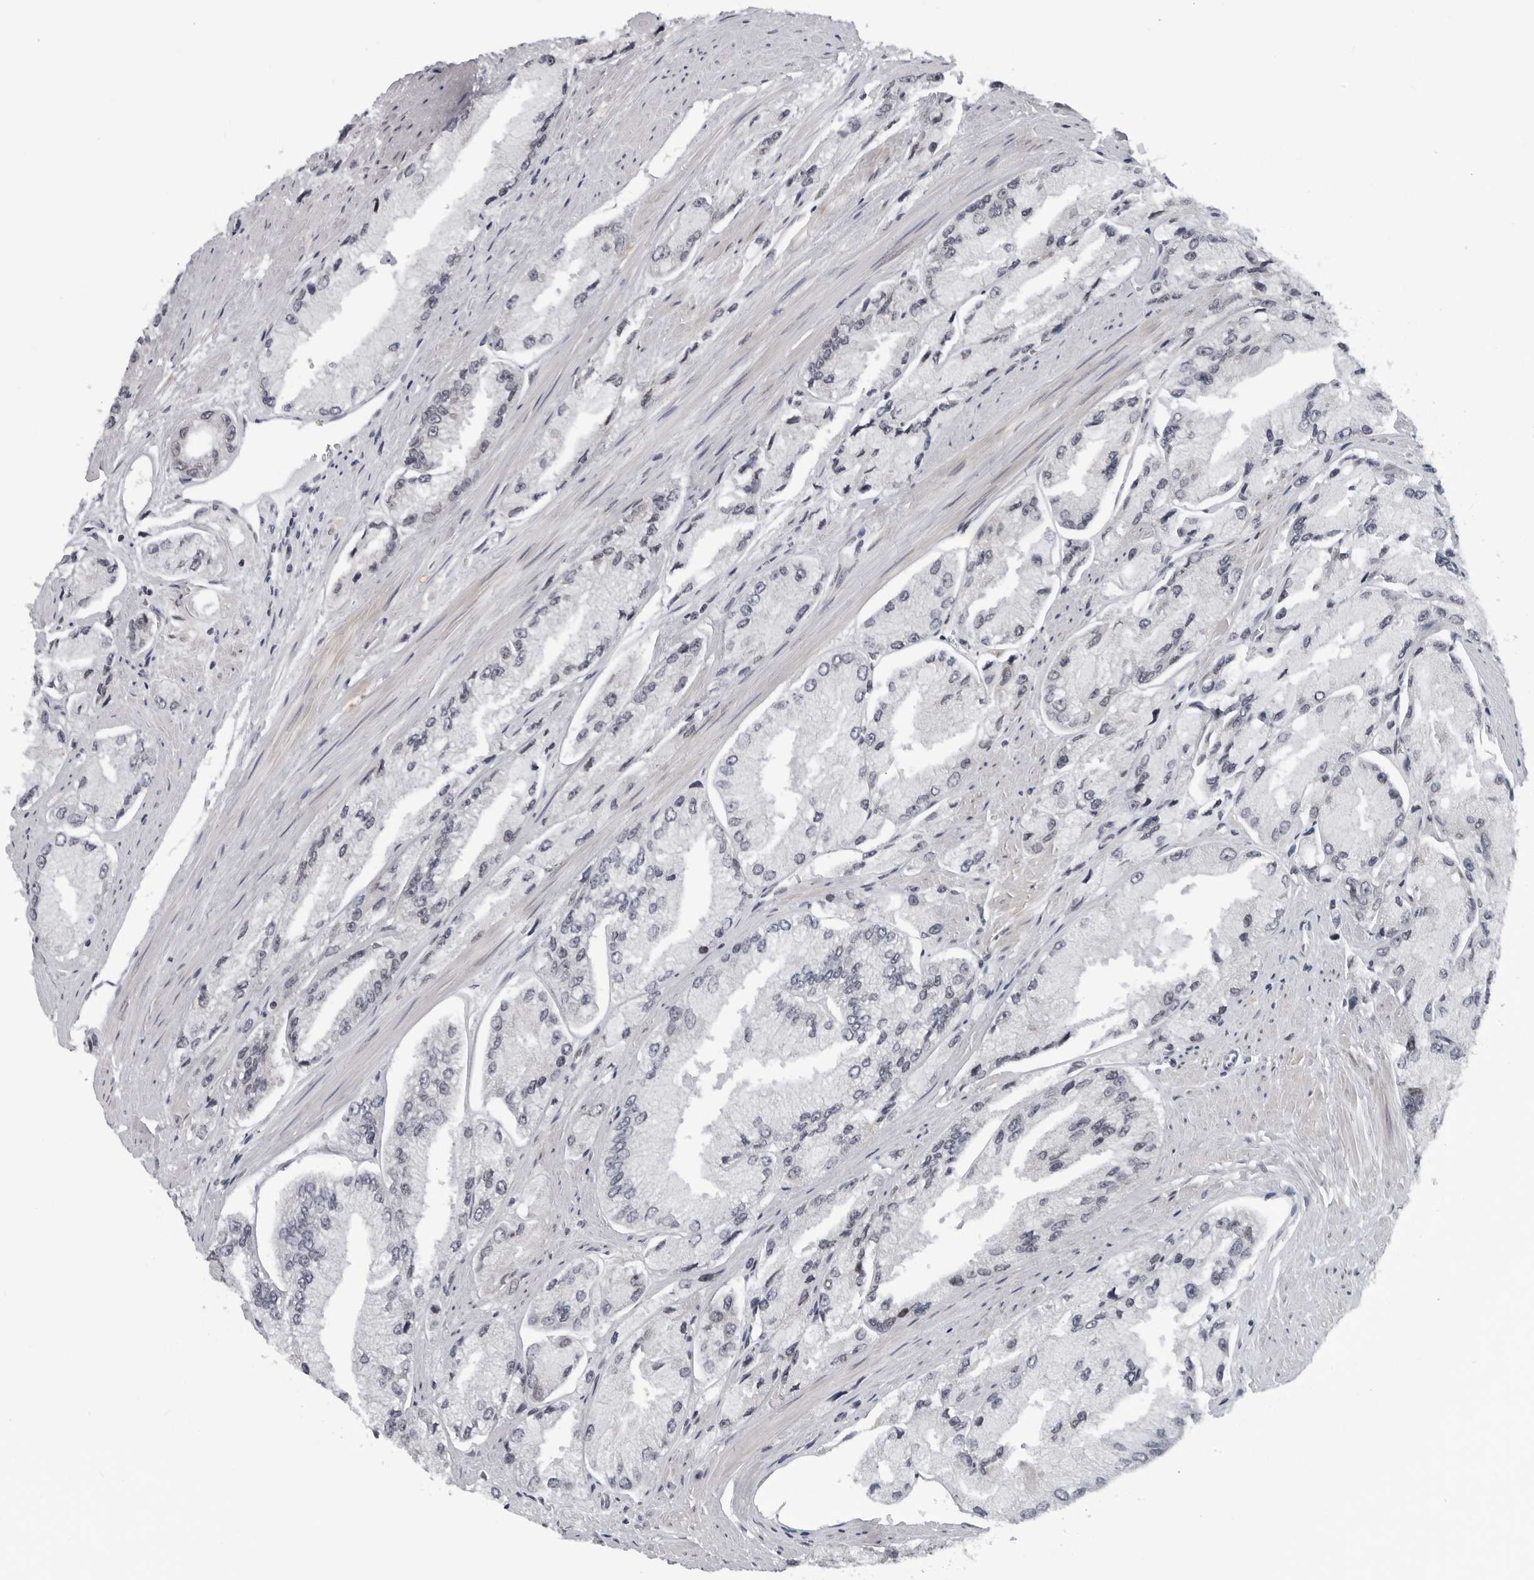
{"staining": {"intensity": "negative", "quantity": "none", "location": "none"}, "tissue": "prostate cancer", "cell_type": "Tumor cells", "image_type": "cancer", "snomed": [{"axis": "morphology", "description": "Adenocarcinoma, High grade"}, {"axis": "topography", "description": "Prostate"}], "caption": "An immunohistochemistry (IHC) image of prostate high-grade adenocarcinoma is shown. There is no staining in tumor cells of prostate high-grade adenocarcinoma.", "gene": "MAF", "patient": {"sex": "male", "age": 58}}